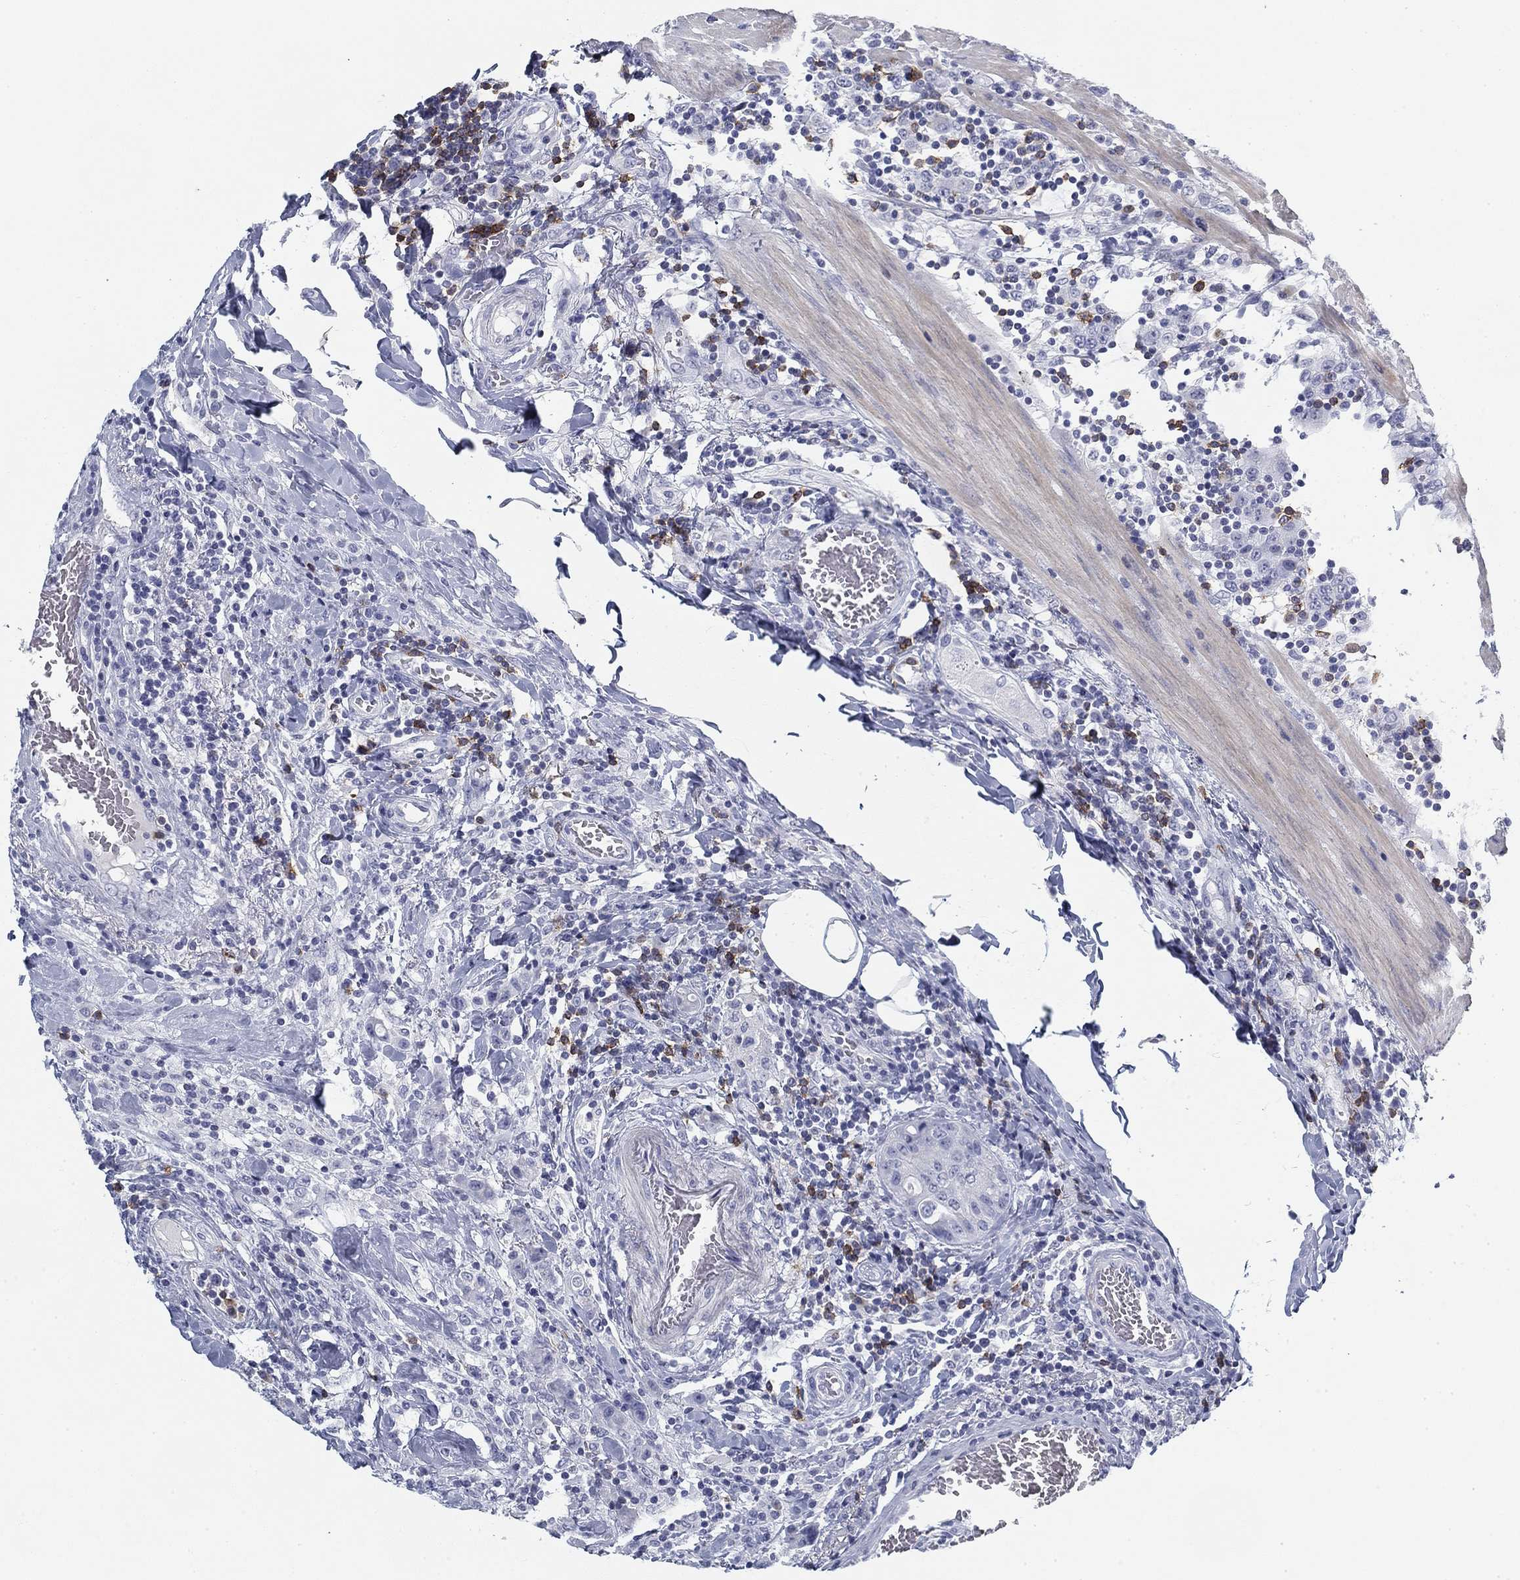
{"staining": {"intensity": "negative", "quantity": "none", "location": "none"}, "tissue": "colorectal cancer", "cell_type": "Tumor cells", "image_type": "cancer", "snomed": [{"axis": "morphology", "description": "Adenocarcinoma, NOS"}, {"axis": "topography", "description": "Colon"}], "caption": "Tumor cells are negative for brown protein staining in colorectal adenocarcinoma.", "gene": "CD79B", "patient": {"sex": "female", "age": 48}}